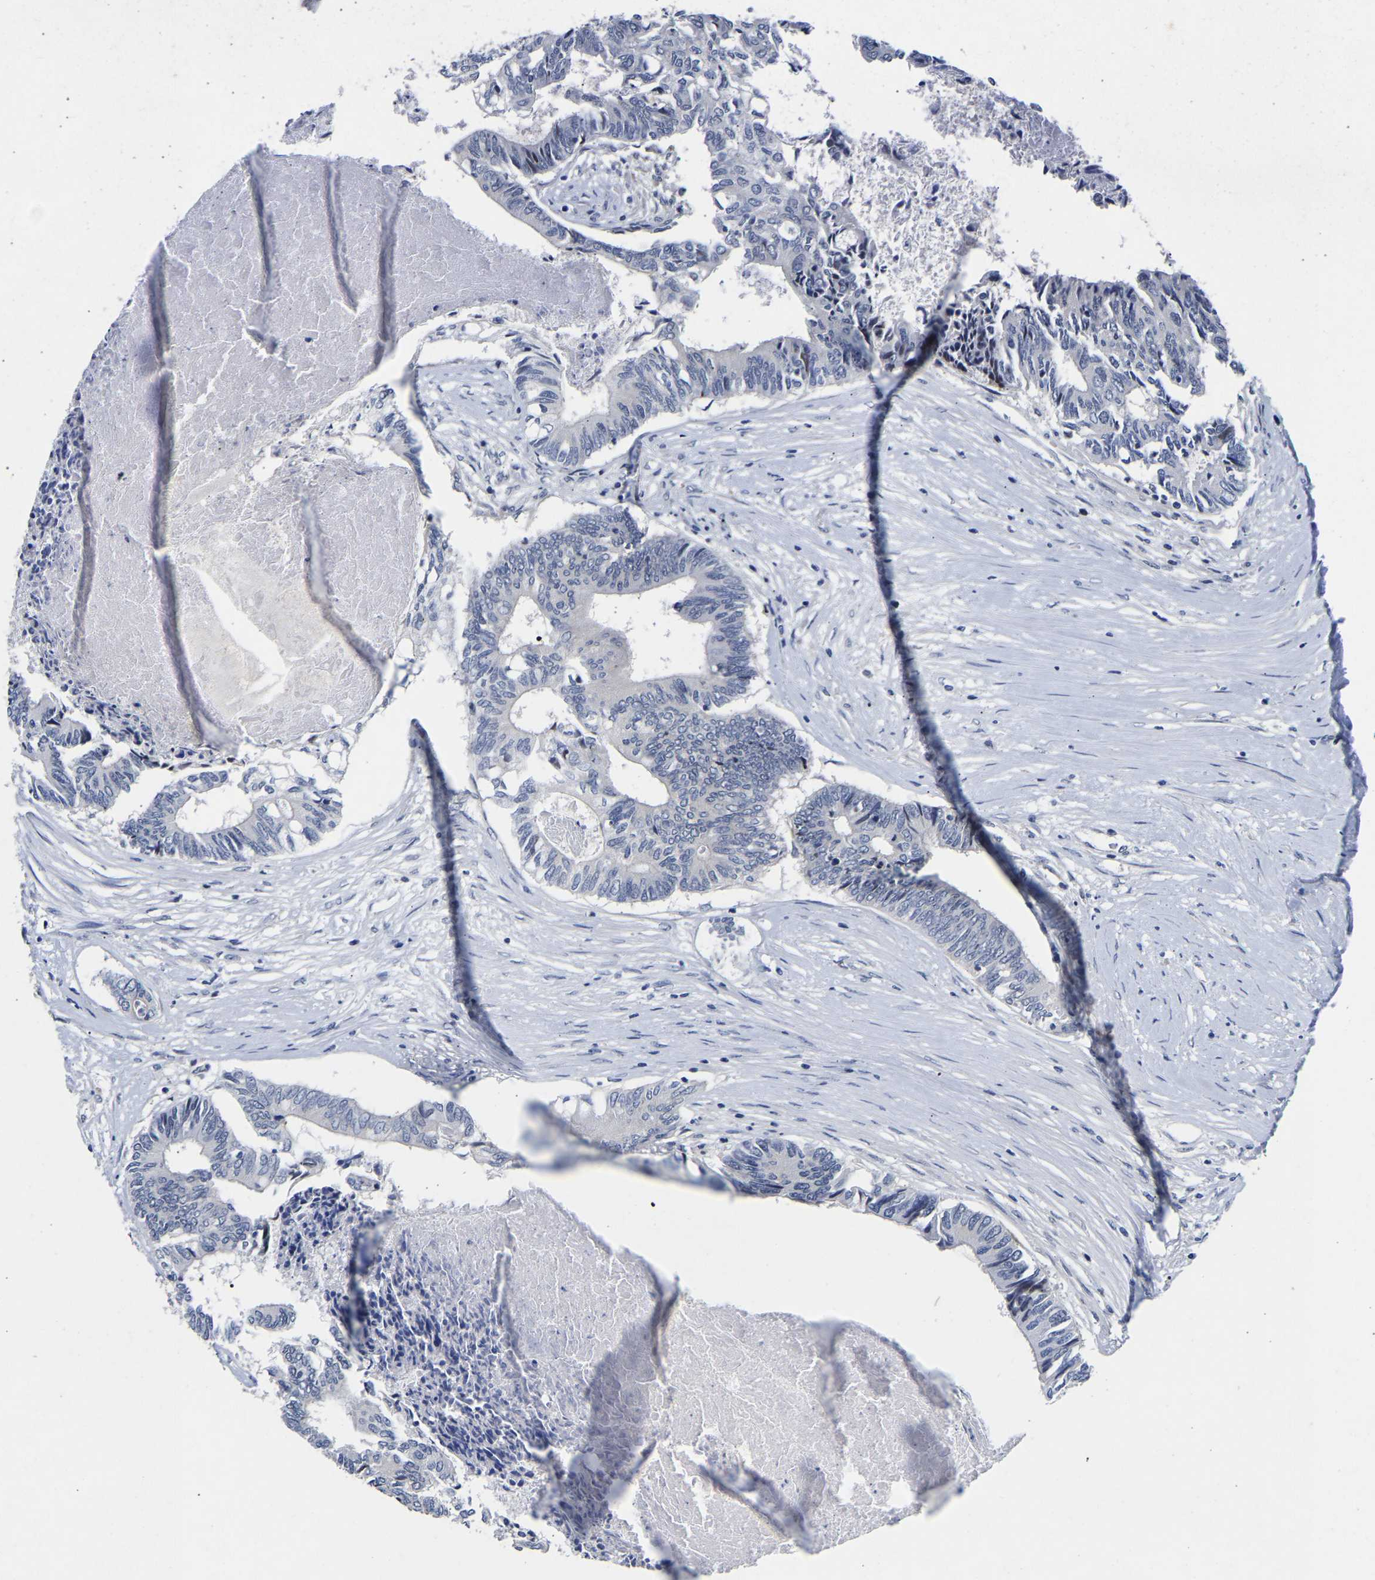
{"staining": {"intensity": "negative", "quantity": "none", "location": "none"}, "tissue": "colorectal cancer", "cell_type": "Tumor cells", "image_type": "cancer", "snomed": [{"axis": "morphology", "description": "Adenocarcinoma, NOS"}, {"axis": "topography", "description": "Rectum"}], "caption": "Colorectal cancer was stained to show a protein in brown. There is no significant positivity in tumor cells.", "gene": "CCDC6", "patient": {"sex": "male", "age": 63}}